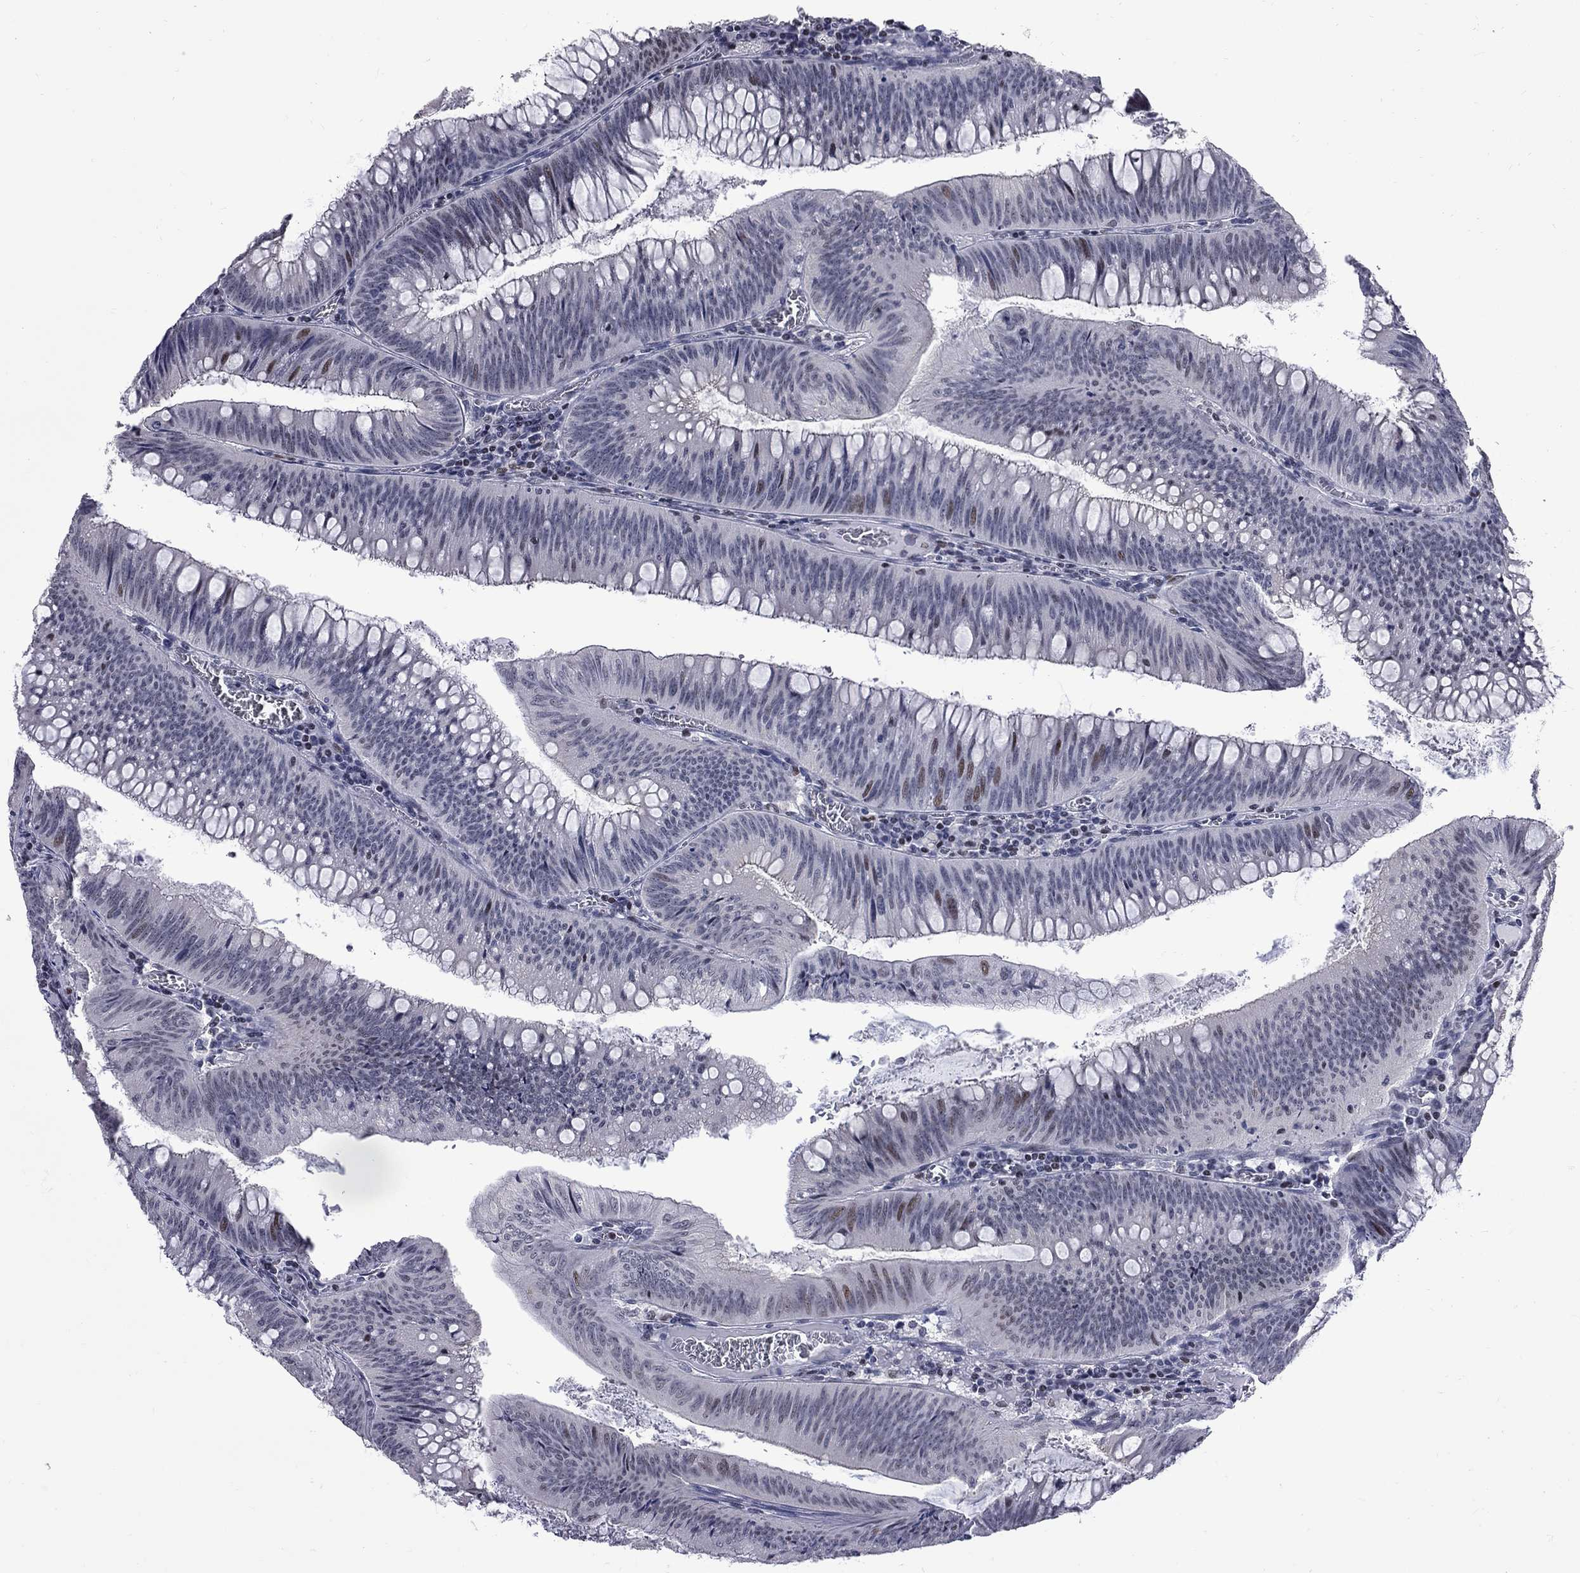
{"staining": {"intensity": "weak", "quantity": "<25%", "location": "nuclear"}, "tissue": "colorectal cancer", "cell_type": "Tumor cells", "image_type": "cancer", "snomed": [{"axis": "morphology", "description": "Adenocarcinoma, NOS"}, {"axis": "topography", "description": "Rectum"}], "caption": "Adenocarcinoma (colorectal) was stained to show a protein in brown. There is no significant expression in tumor cells.", "gene": "ZNF154", "patient": {"sex": "female", "age": 72}}